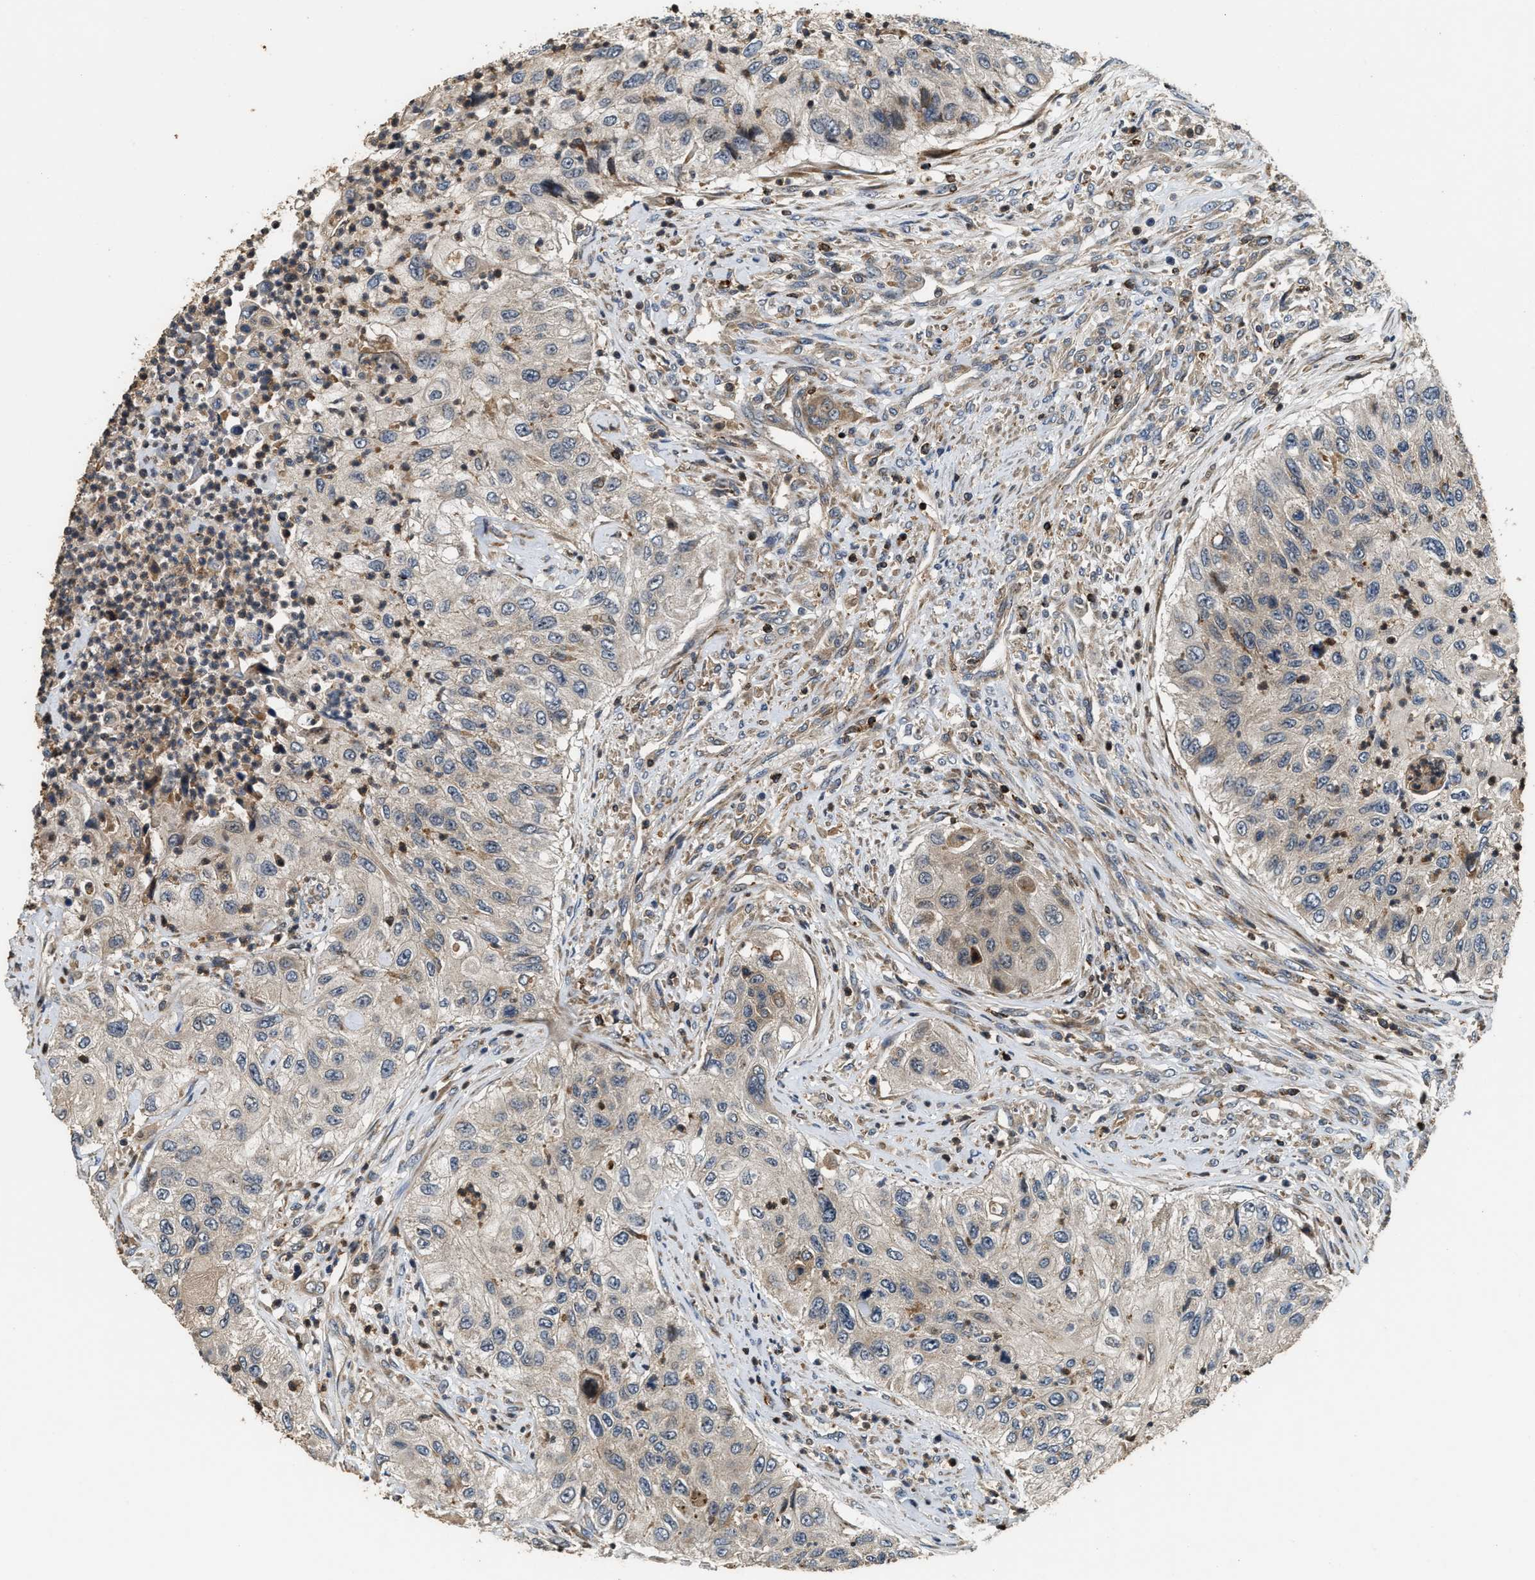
{"staining": {"intensity": "weak", "quantity": "<25%", "location": "cytoplasmic/membranous"}, "tissue": "urothelial cancer", "cell_type": "Tumor cells", "image_type": "cancer", "snomed": [{"axis": "morphology", "description": "Urothelial carcinoma, High grade"}, {"axis": "topography", "description": "Urinary bladder"}], "caption": "Image shows no protein staining in tumor cells of urothelial cancer tissue.", "gene": "SNX5", "patient": {"sex": "female", "age": 60}}